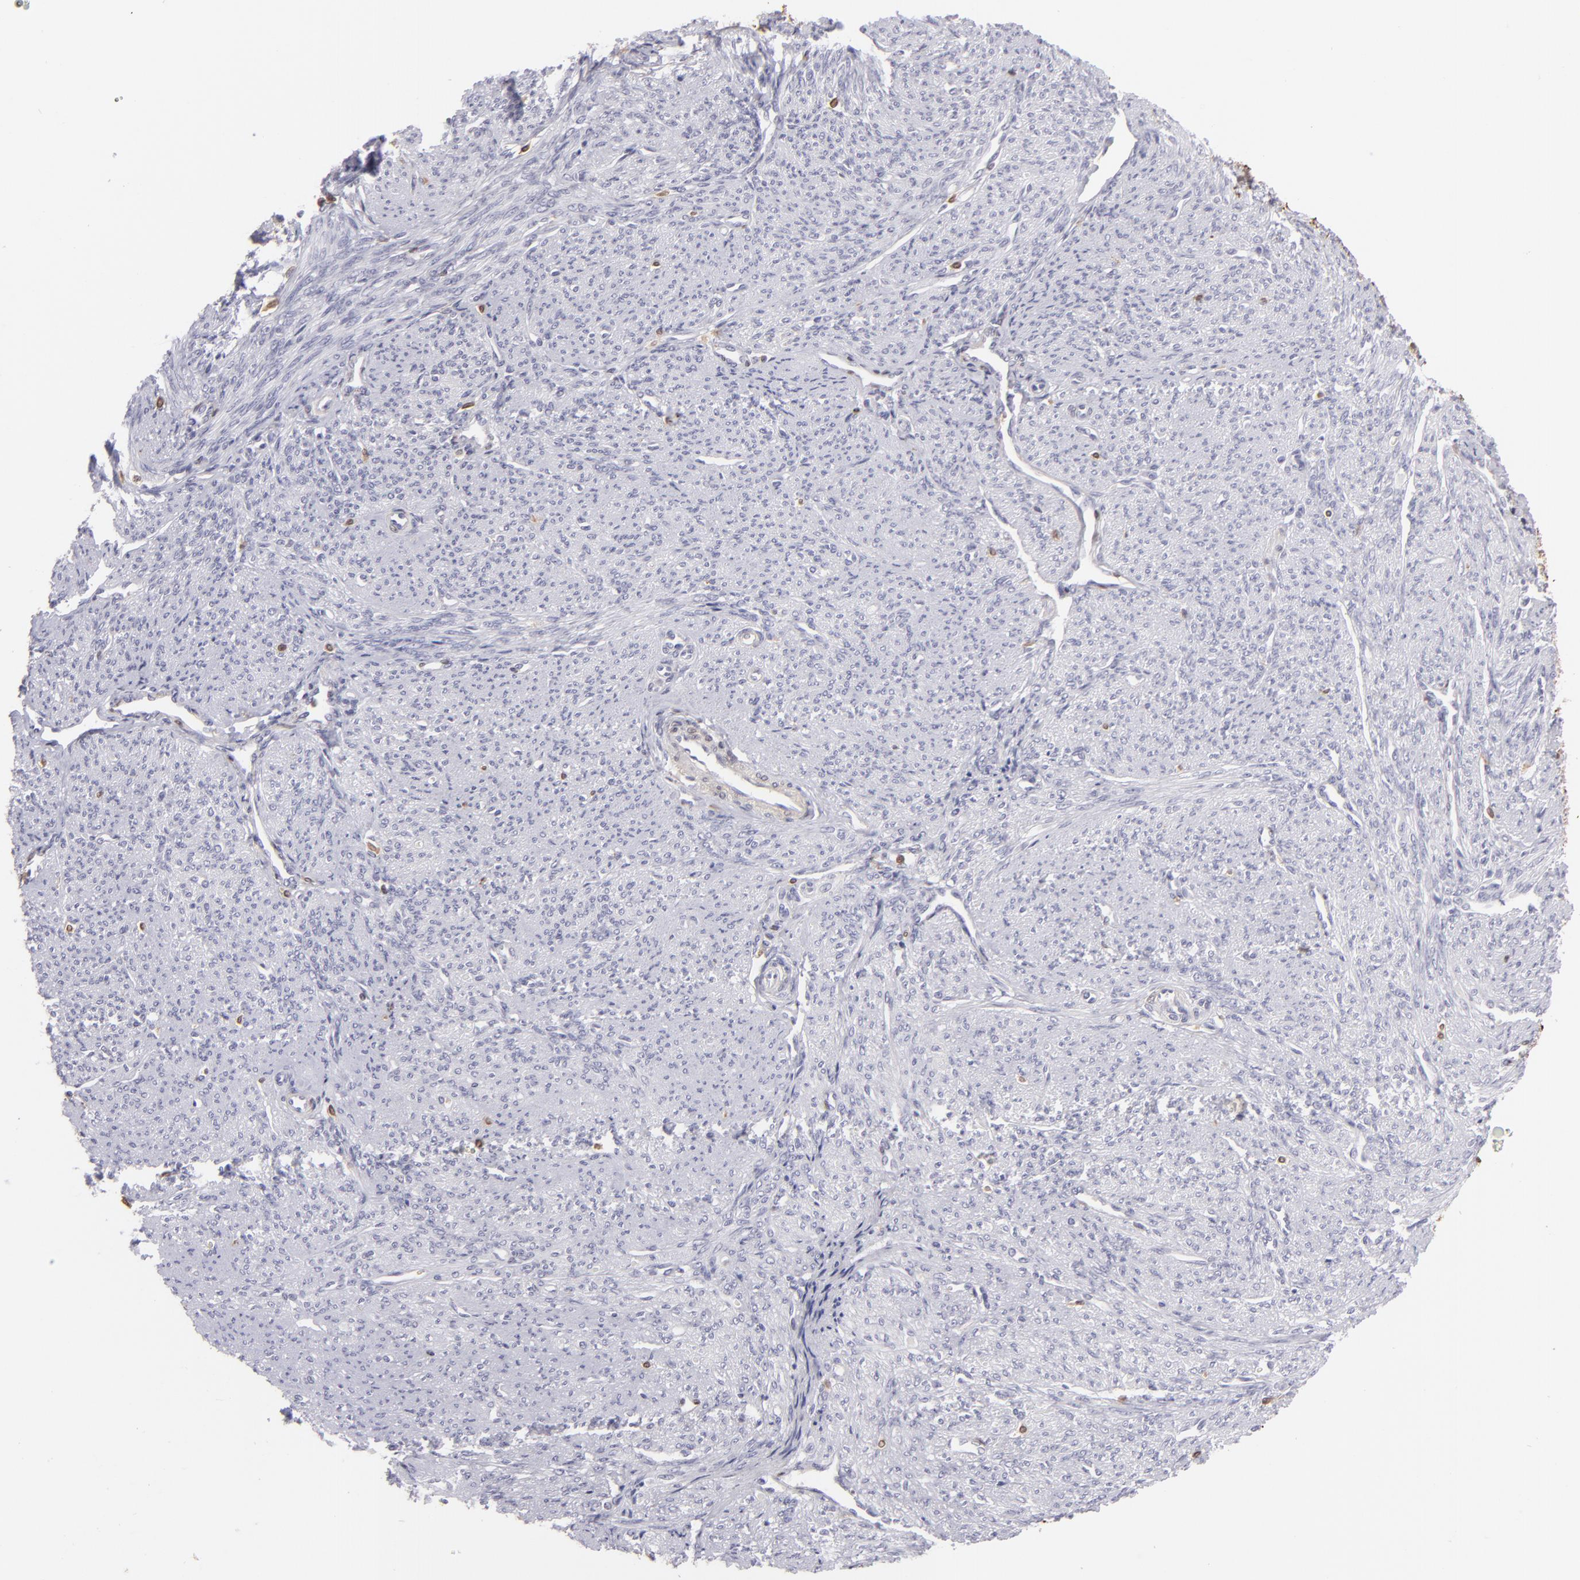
{"staining": {"intensity": "negative", "quantity": "none", "location": "none"}, "tissue": "smooth muscle", "cell_type": "Smooth muscle cells", "image_type": "normal", "snomed": [{"axis": "morphology", "description": "Normal tissue, NOS"}, {"axis": "topography", "description": "Cervix"}, {"axis": "topography", "description": "Endometrium"}], "caption": "Smooth muscle cells are negative for protein expression in benign human smooth muscle.", "gene": "S100A2", "patient": {"sex": "female", "age": 65}}